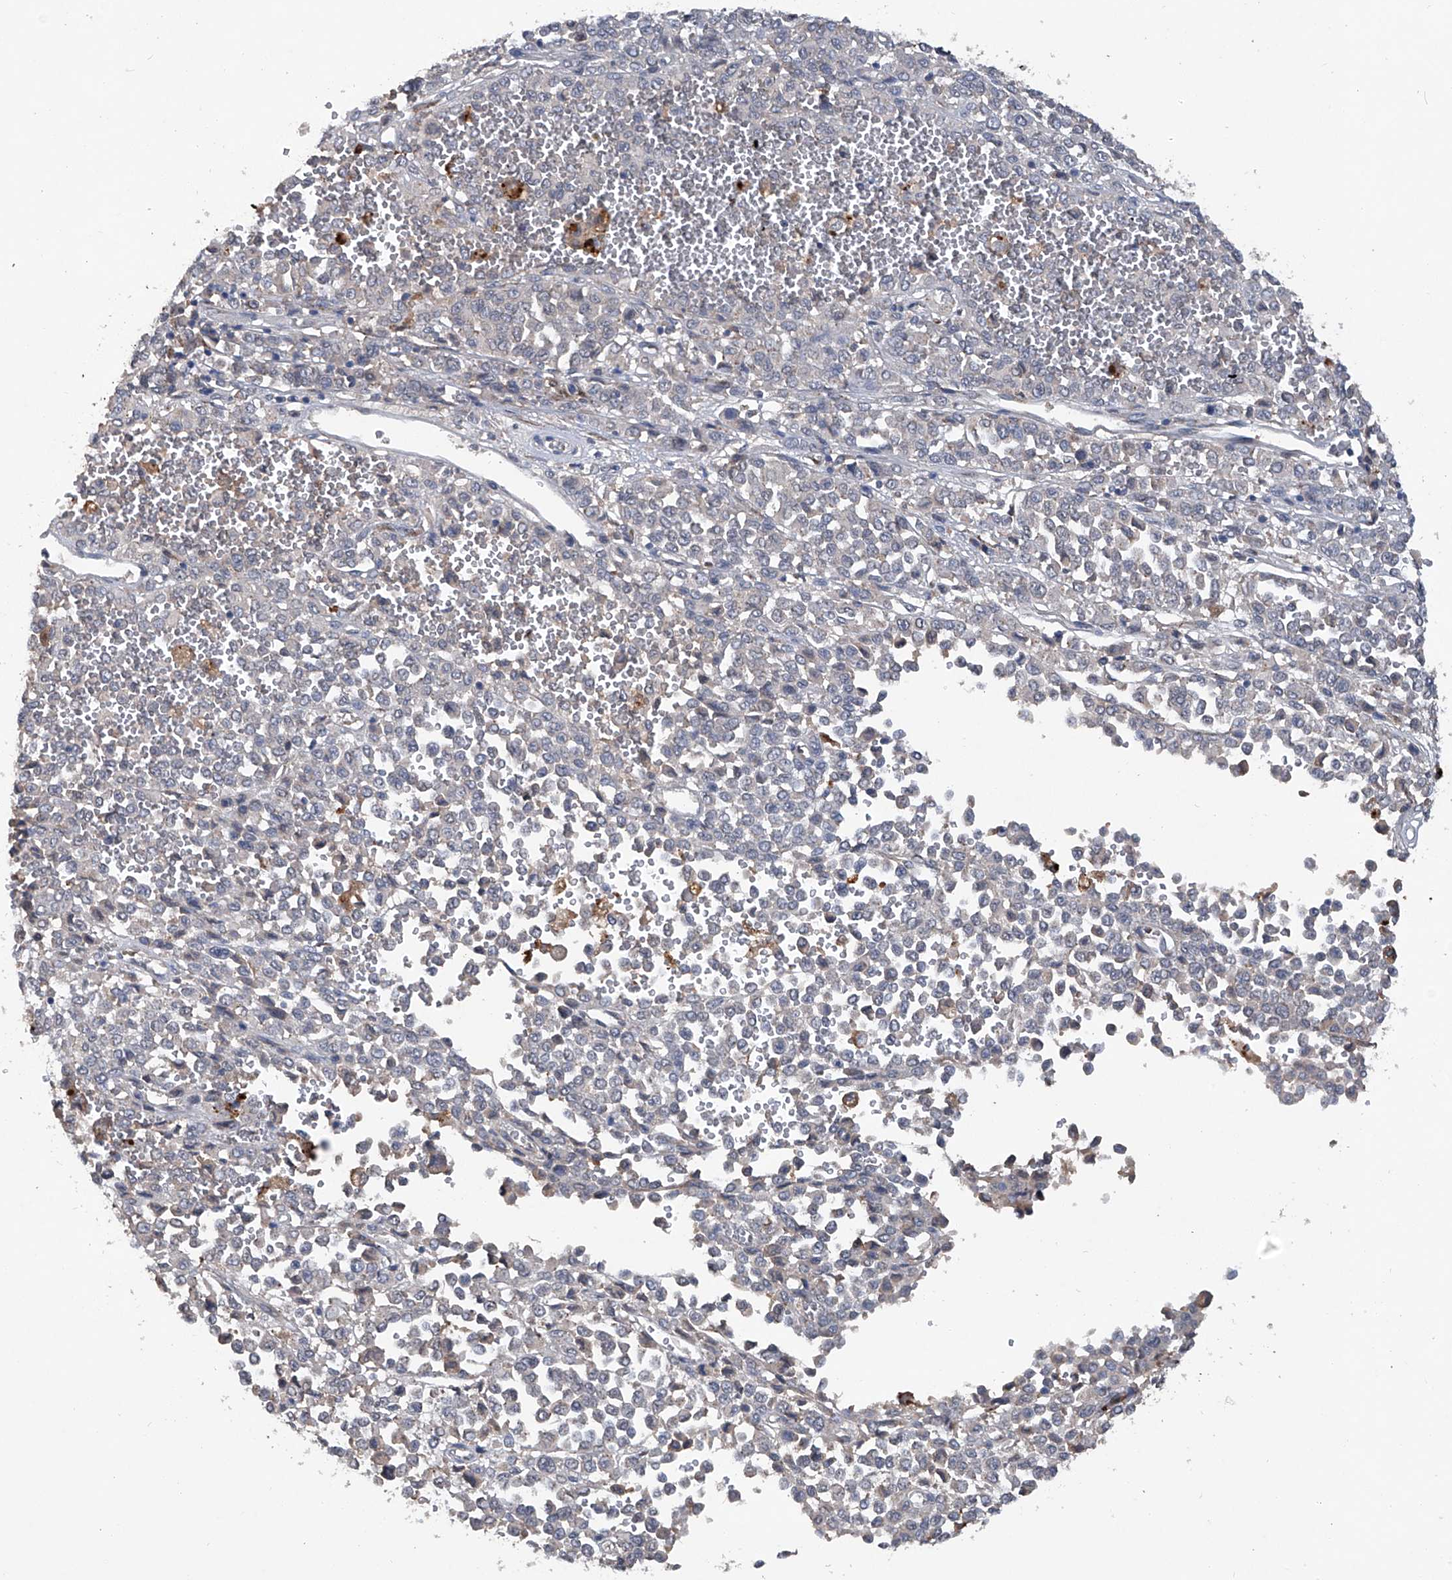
{"staining": {"intensity": "negative", "quantity": "none", "location": "none"}, "tissue": "melanoma", "cell_type": "Tumor cells", "image_type": "cancer", "snomed": [{"axis": "morphology", "description": "Malignant melanoma, Metastatic site"}, {"axis": "topography", "description": "Pancreas"}], "caption": "Melanoma was stained to show a protein in brown. There is no significant positivity in tumor cells.", "gene": "PCSK5", "patient": {"sex": "female", "age": 30}}